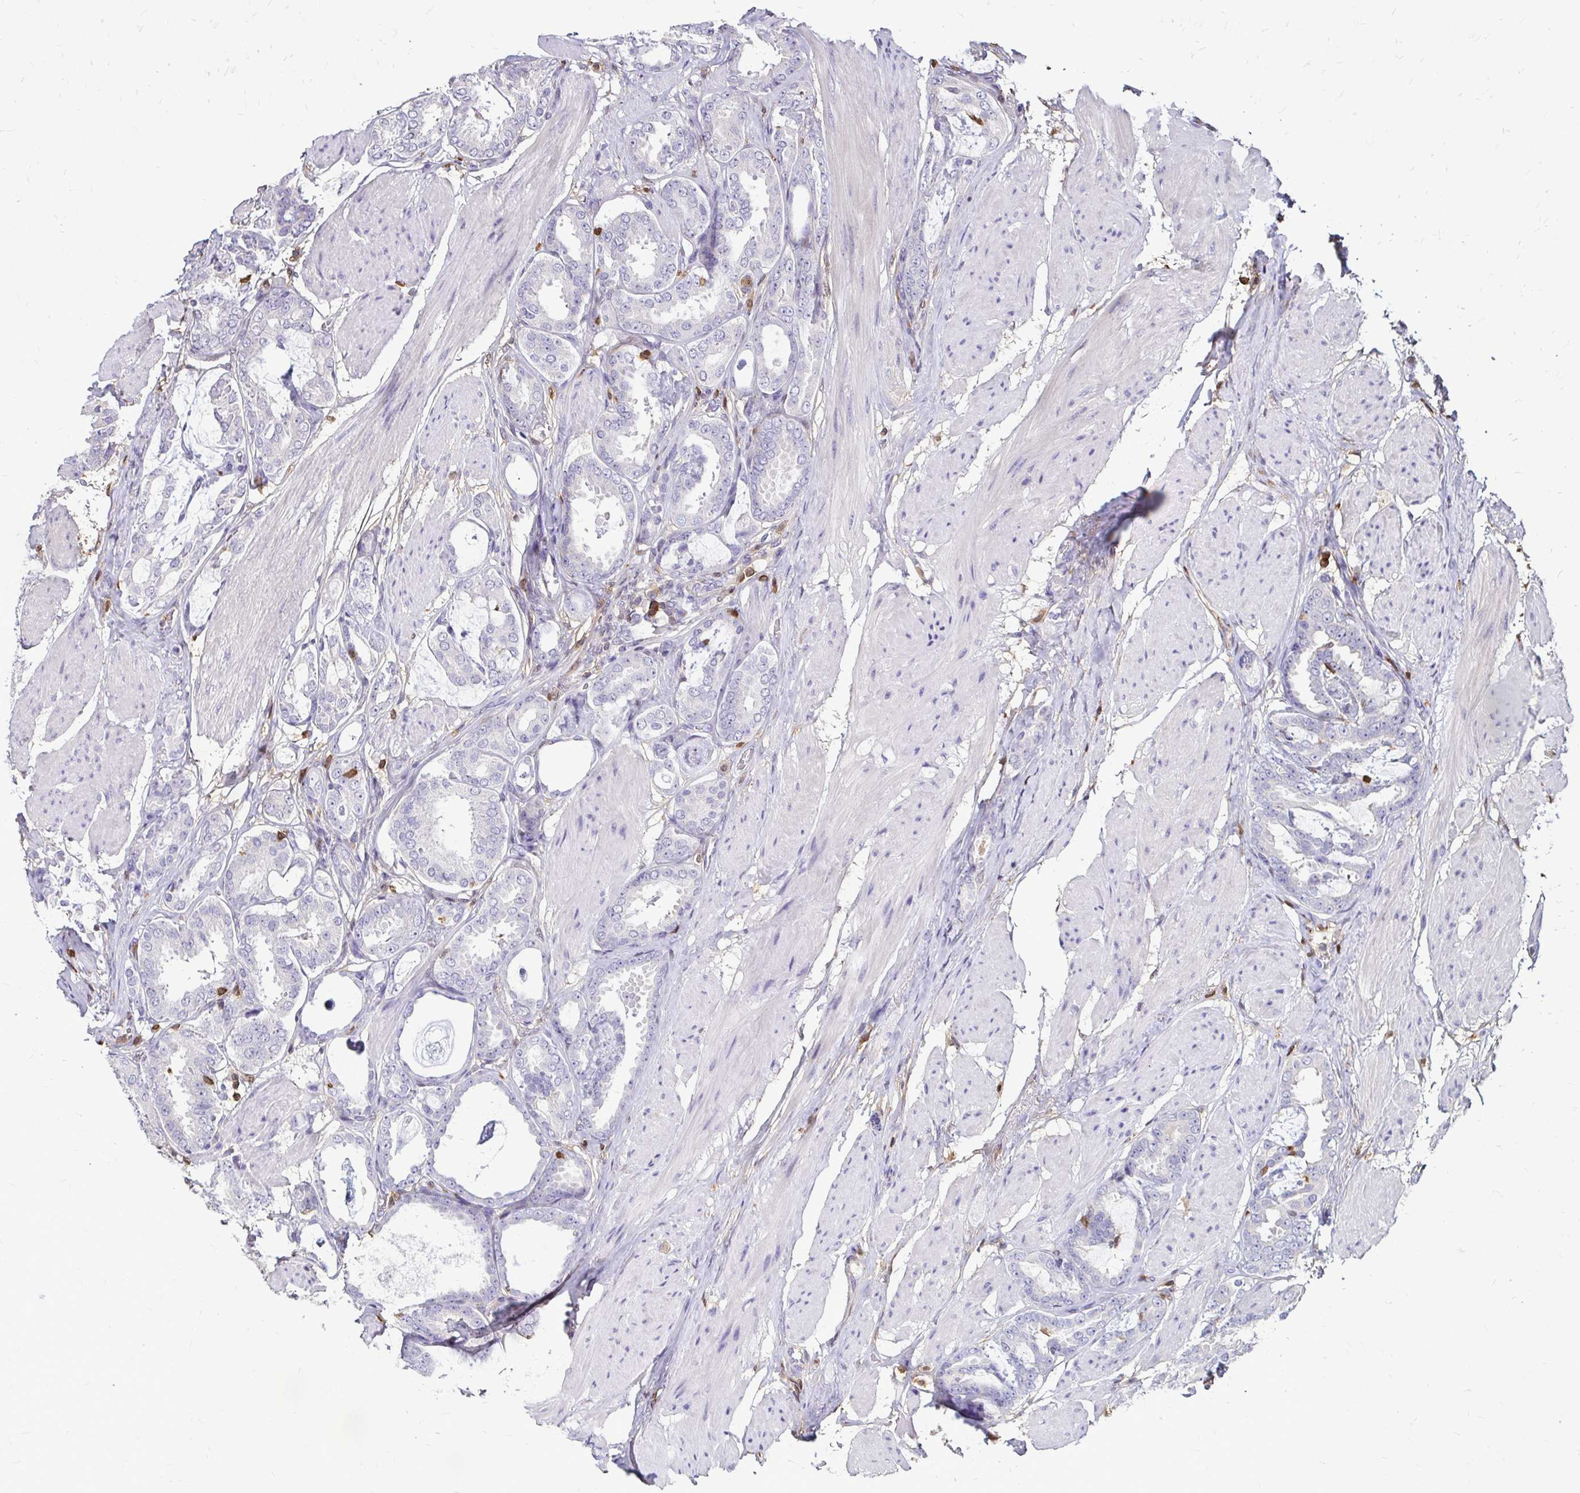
{"staining": {"intensity": "negative", "quantity": "none", "location": "none"}, "tissue": "prostate cancer", "cell_type": "Tumor cells", "image_type": "cancer", "snomed": [{"axis": "morphology", "description": "Adenocarcinoma, High grade"}, {"axis": "topography", "description": "Prostate"}], "caption": "Immunohistochemical staining of human prostate cancer displays no significant staining in tumor cells. (DAB IHC, high magnification).", "gene": "ZFP1", "patient": {"sex": "male", "age": 63}}